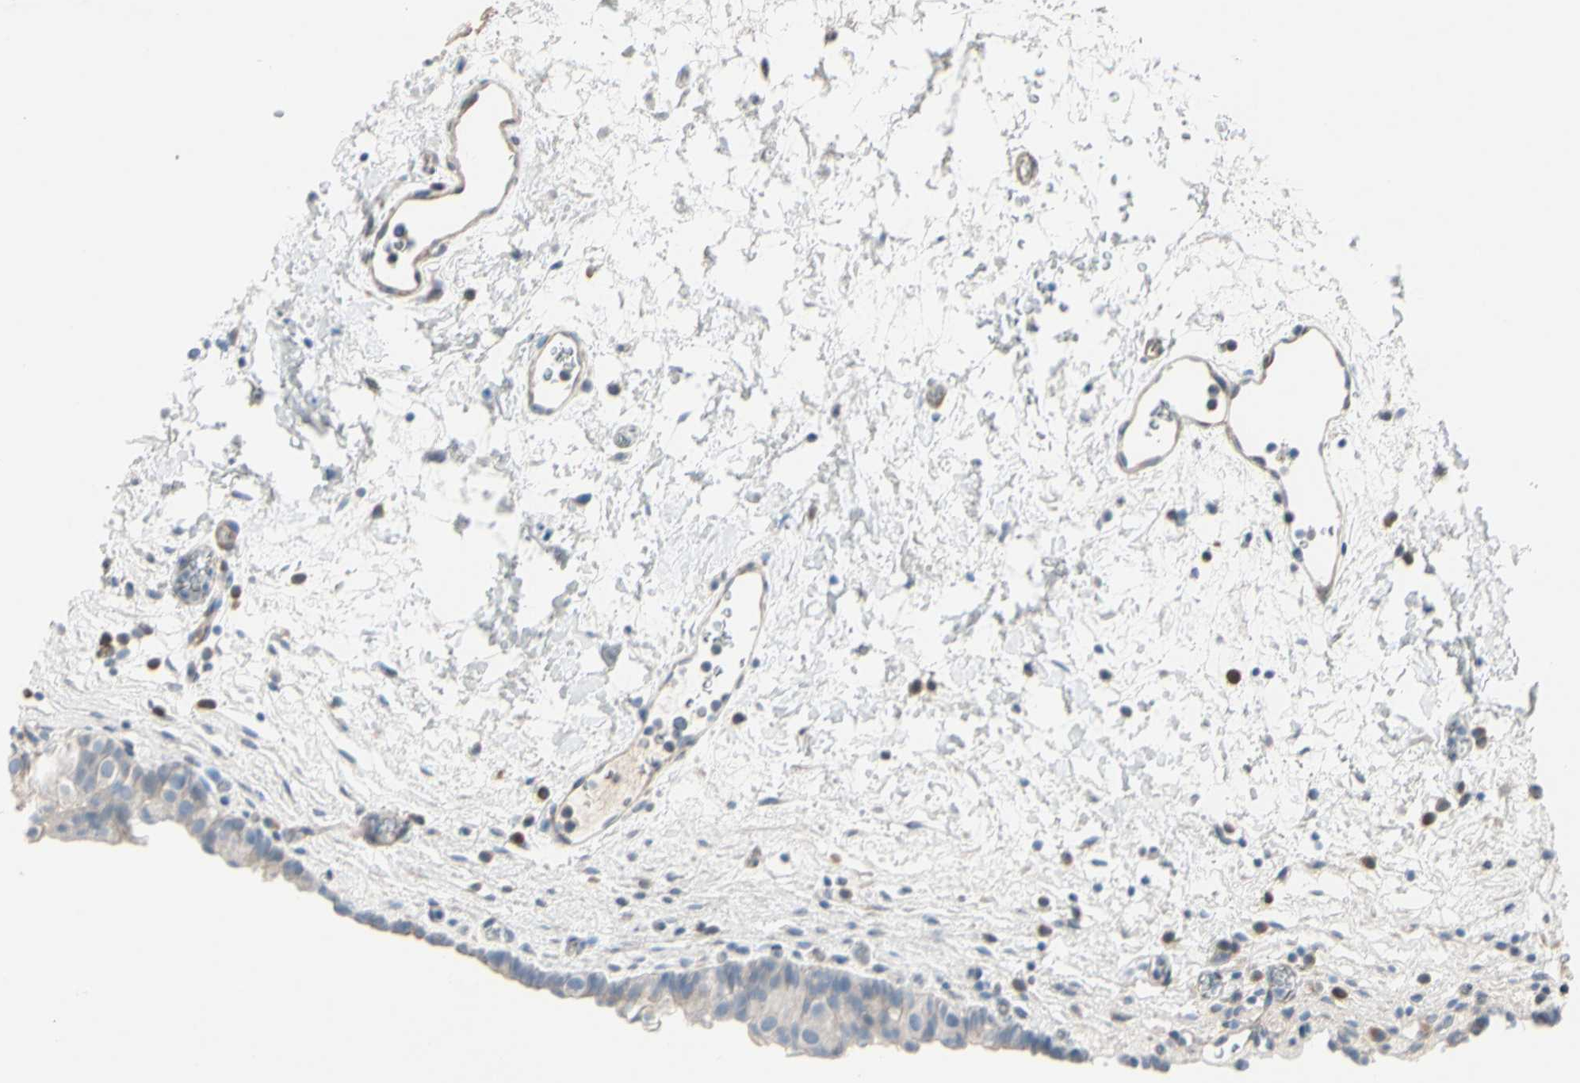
{"staining": {"intensity": "negative", "quantity": "none", "location": "none"}, "tissue": "urinary bladder", "cell_type": "Urothelial cells", "image_type": "normal", "snomed": [{"axis": "morphology", "description": "Normal tissue, NOS"}, {"axis": "topography", "description": "Urinary bladder"}], "caption": "Urothelial cells are negative for protein expression in normal human urinary bladder. (Brightfield microscopy of DAB immunohistochemistry at high magnification).", "gene": "MAP2", "patient": {"sex": "female", "age": 64}}